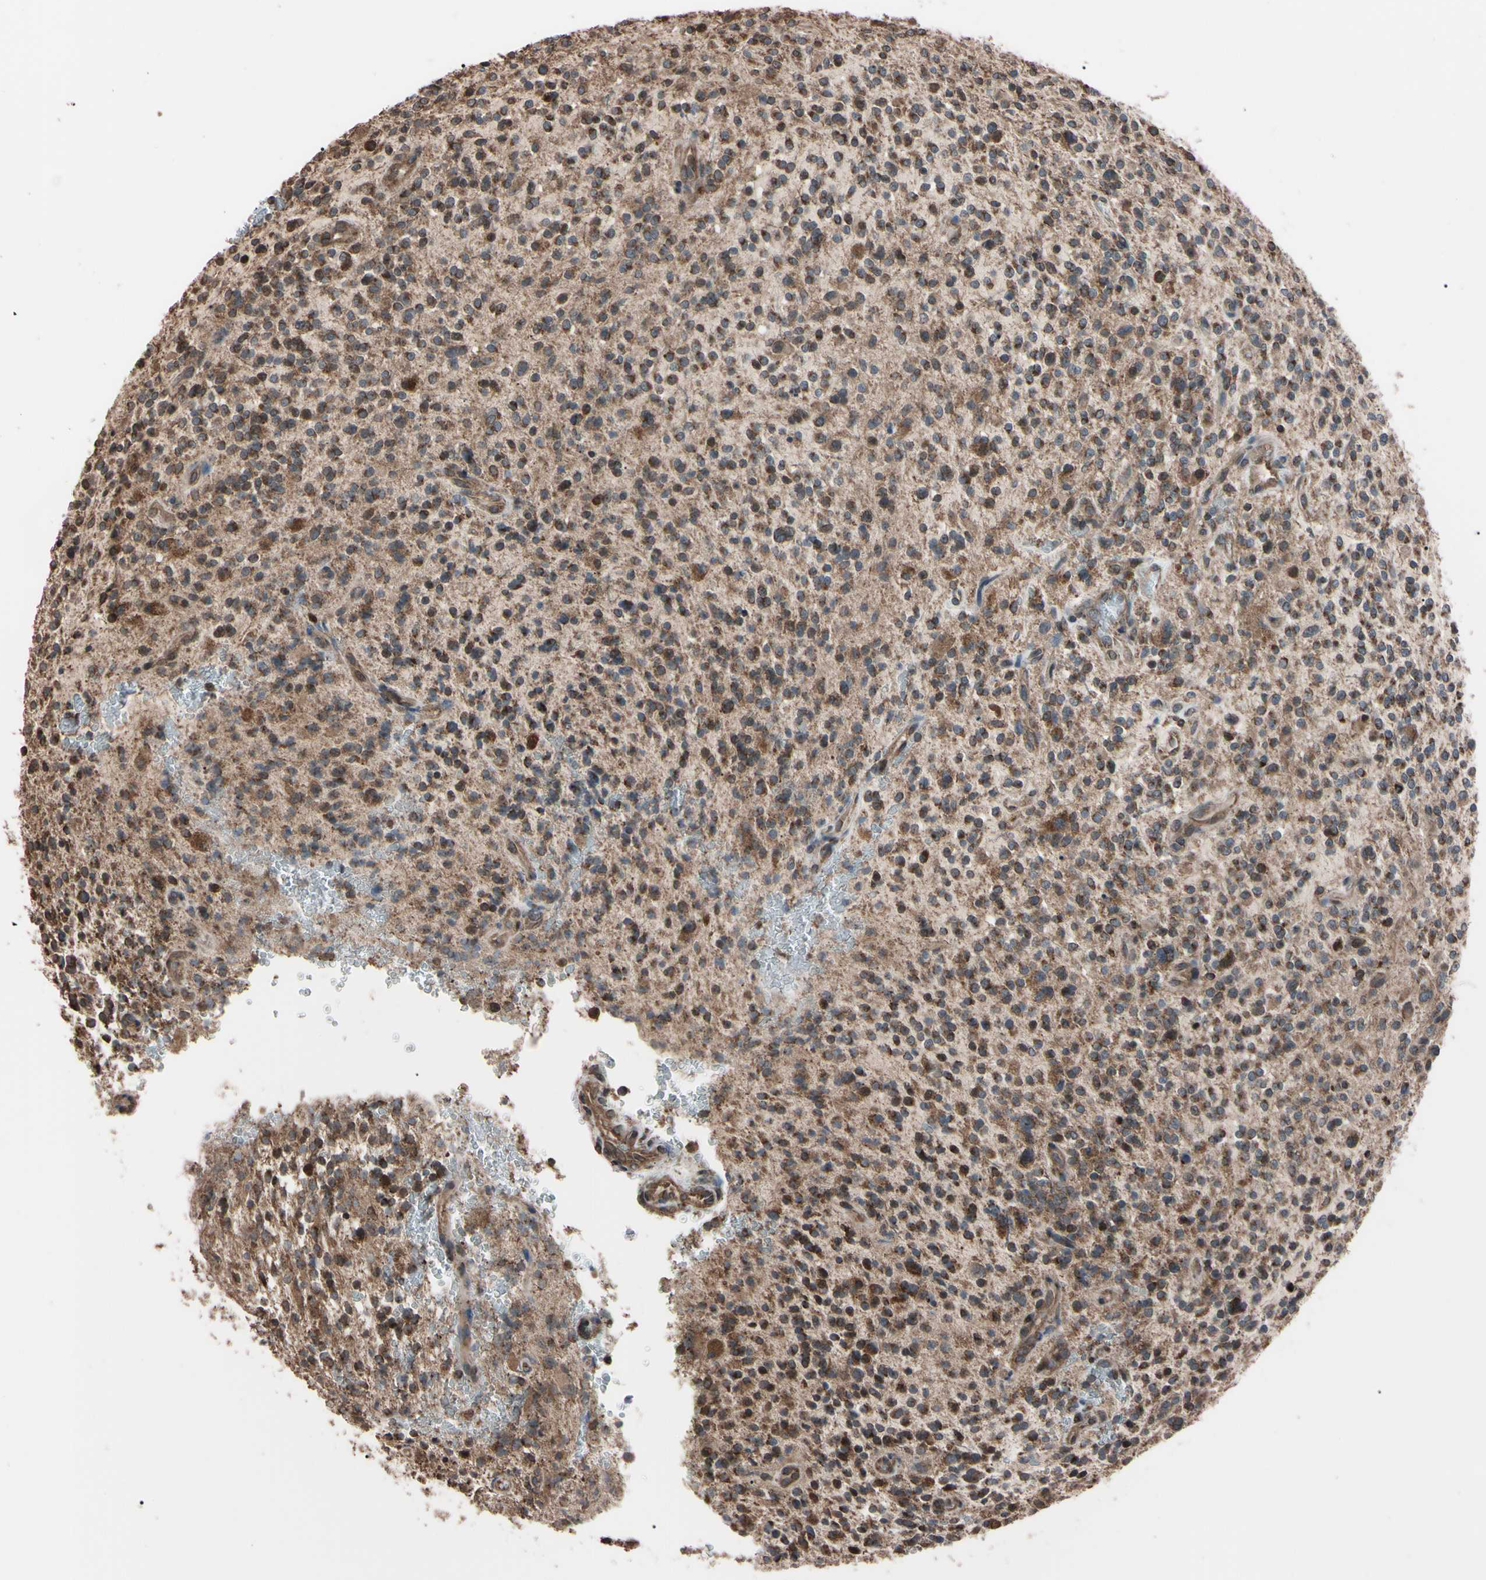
{"staining": {"intensity": "moderate", "quantity": "<25%", "location": "cytoplasmic/membranous"}, "tissue": "glioma", "cell_type": "Tumor cells", "image_type": "cancer", "snomed": [{"axis": "morphology", "description": "Glioma, malignant, High grade"}, {"axis": "topography", "description": "Brain"}], "caption": "High-power microscopy captured an immunohistochemistry (IHC) histopathology image of malignant high-grade glioma, revealing moderate cytoplasmic/membranous expression in approximately <25% of tumor cells.", "gene": "TNFRSF1A", "patient": {"sex": "male", "age": 48}}